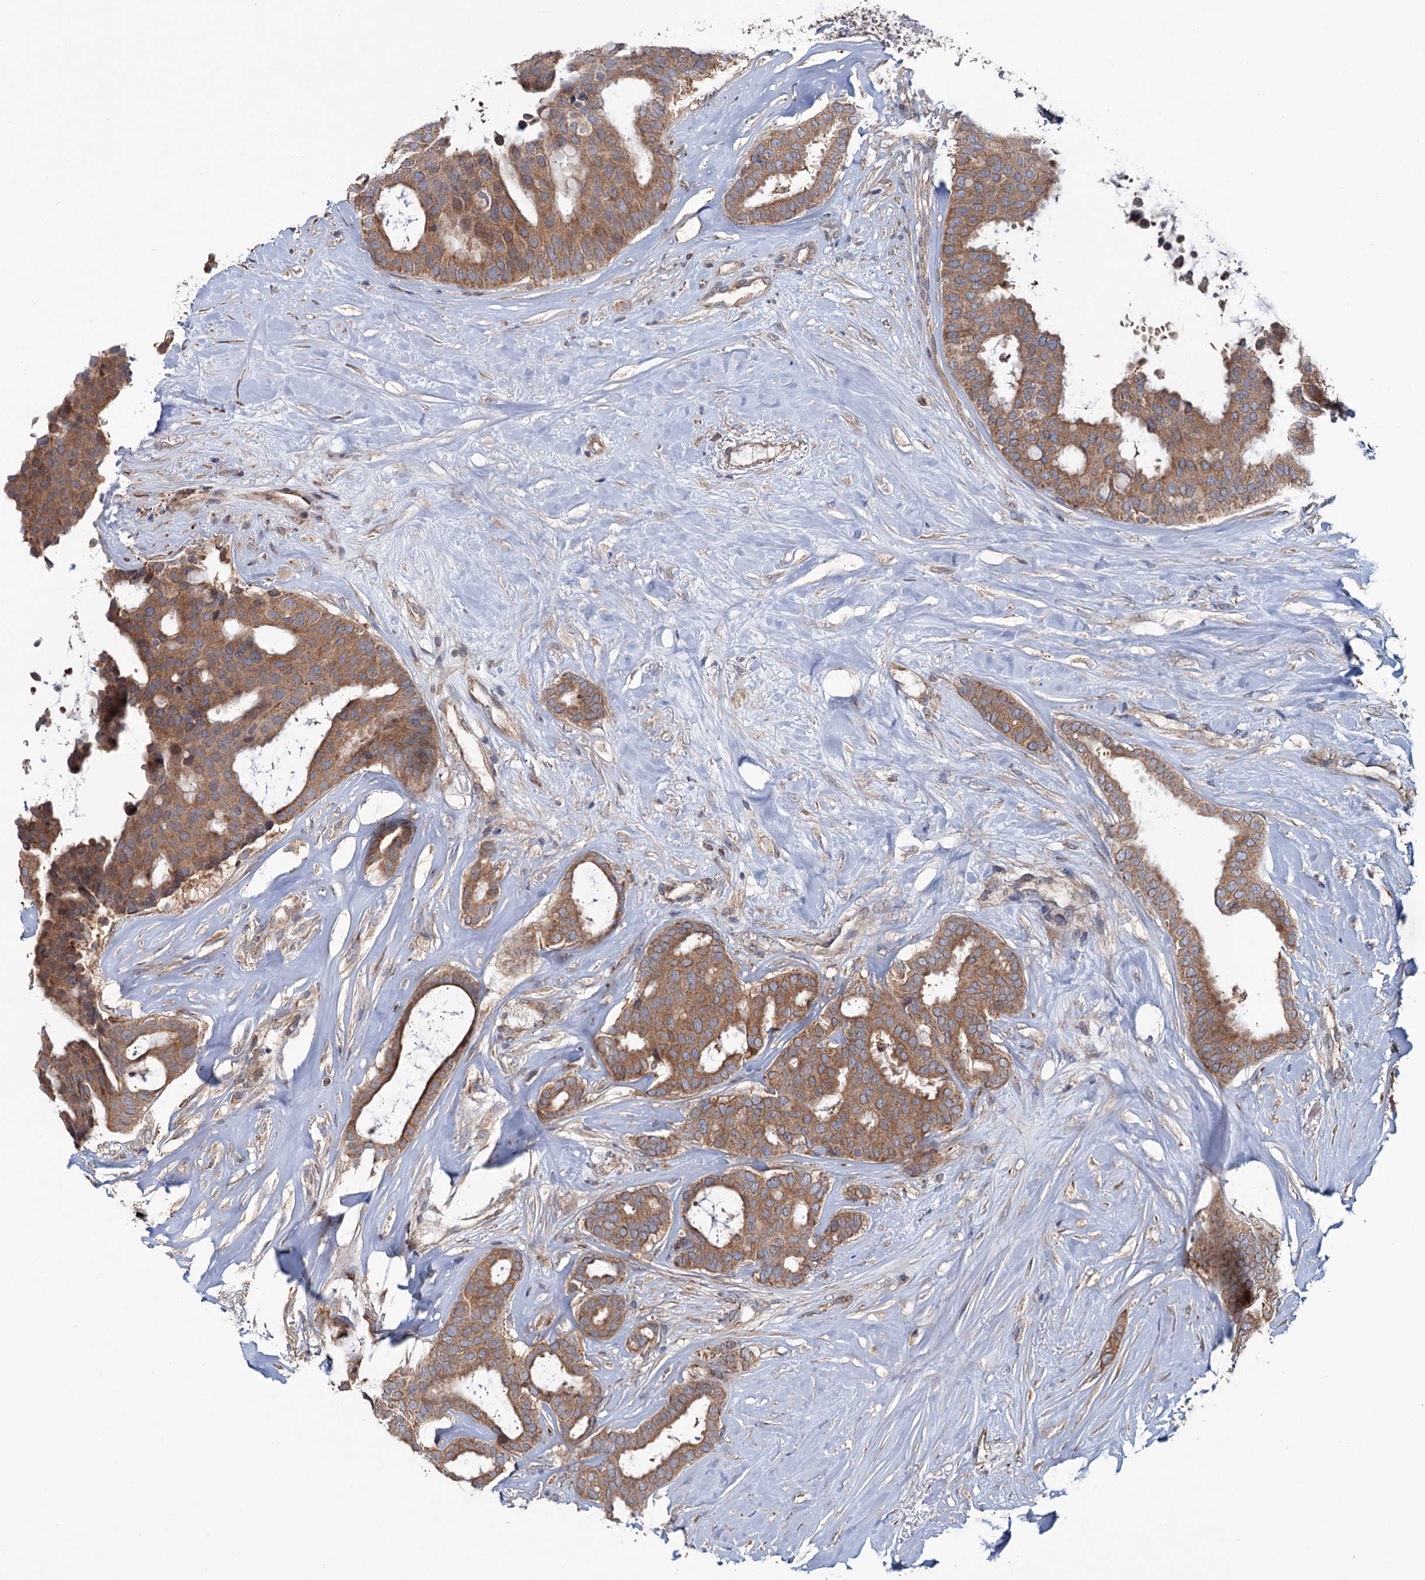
{"staining": {"intensity": "moderate", "quantity": ">75%", "location": "cytoplasmic/membranous"}, "tissue": "breast cancer", "cell_type": "Tumor cells", "image_type": "cancer", "snomed": [{"axis": "morphology", "description": "Duct carcinoma"}, {"axis": "topography", "description": "Breast"}], "caption": "Protein expression analysis of breast cancer (infiltrating ductal carcinoma) displays moderate cytoplasmic/membranous positivity in about >75% of tumor cells.", "gene": "MTRR", "patient": {"sex": "female", "age": 75}}